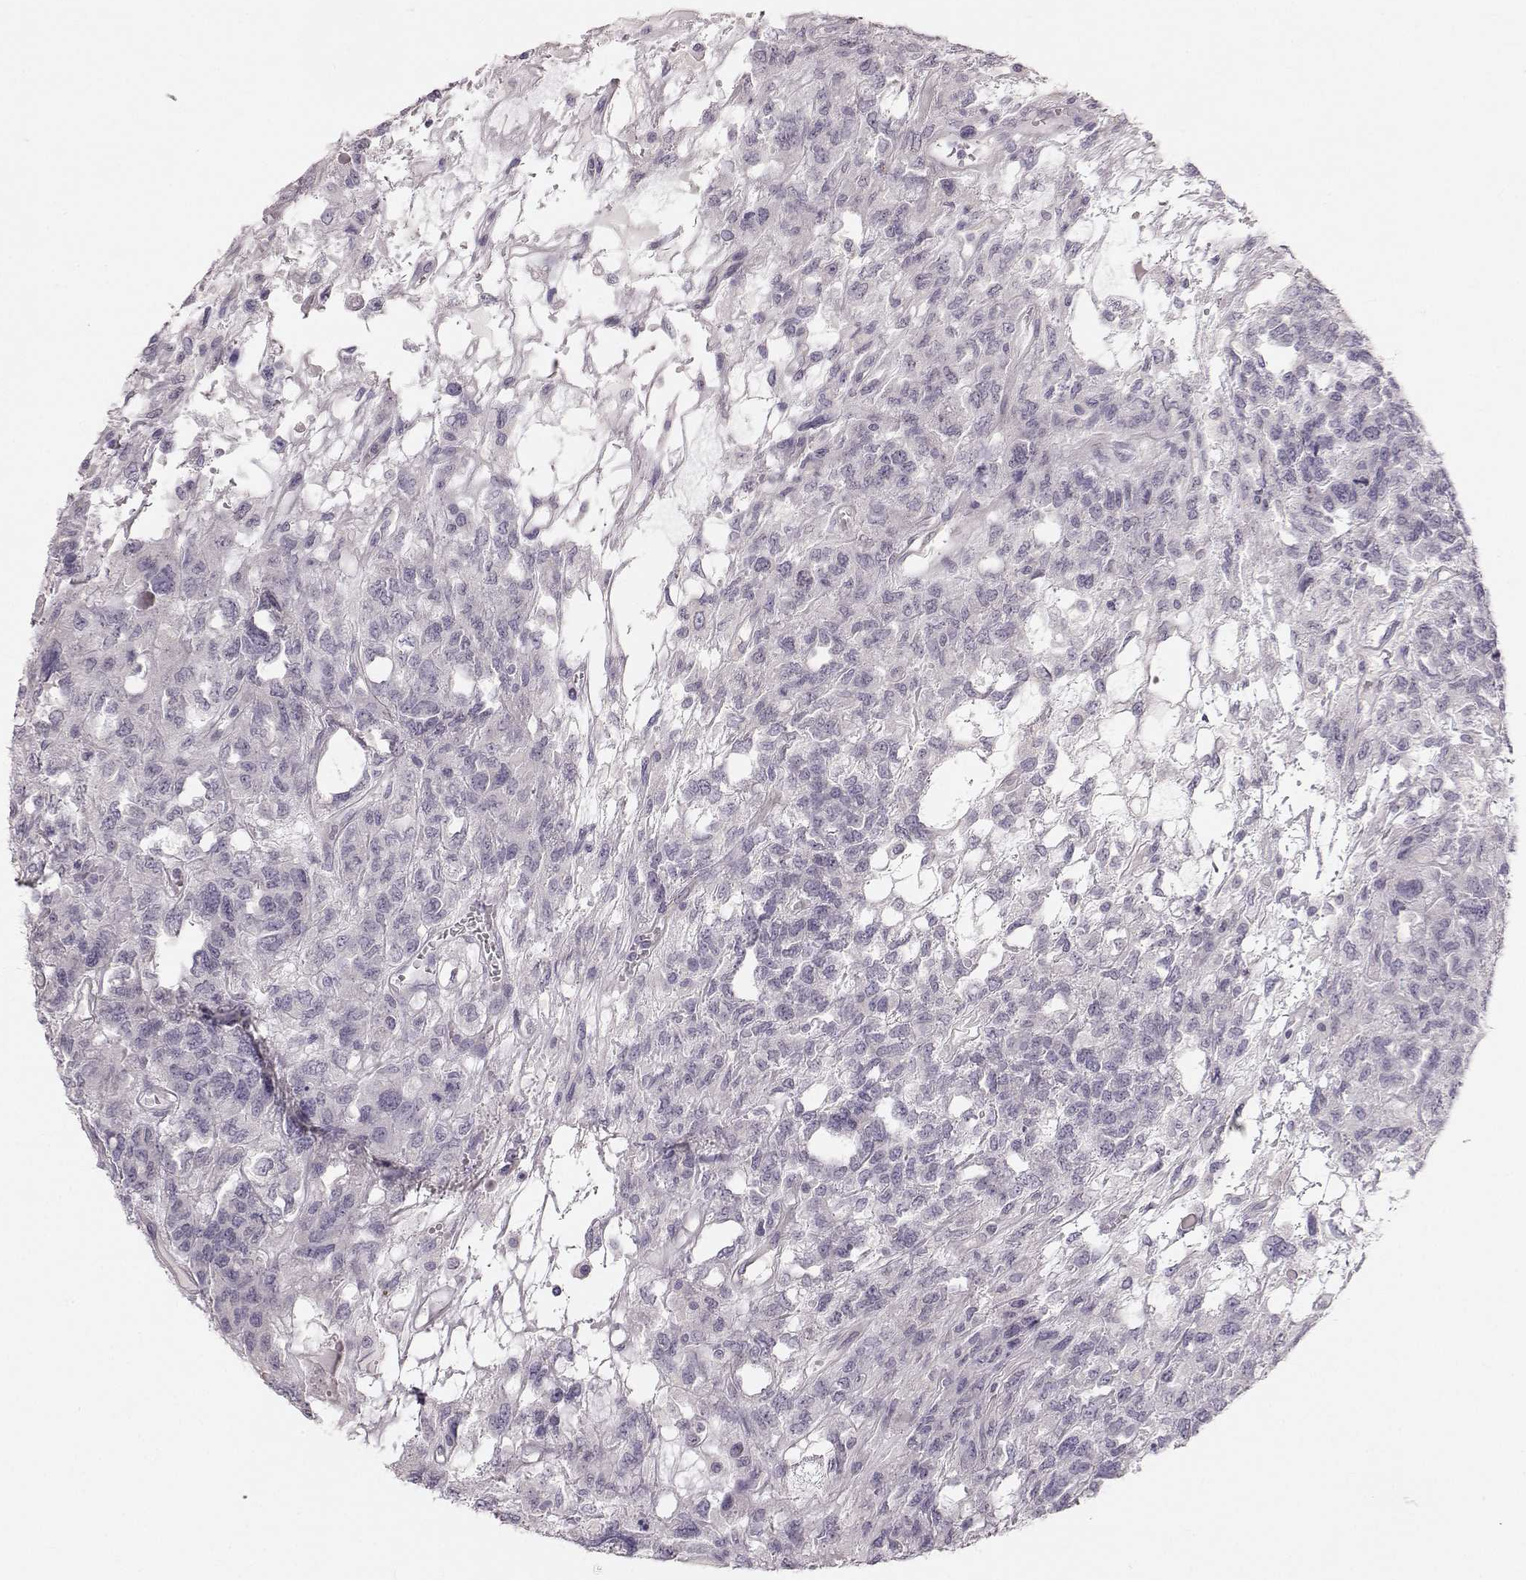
{"staining": {"intensity": "negative", "quantity": "none", "location": "none"}, "tissue": "testis cancer", "cell_type": "Tumor cells", "image_type": "cancer", "snomed": [{"axis": "morphology", "description": "Seminoma, NOS"}, {"axis": "topography", "description": "Testis"}], "caption": "A histopathology image of testis seminoma stained for a protein shows no brown staining in tumor cells. The staining is performed using DAB brown chromogen with nuclei counter-stained in using hematoxylin.", "gene": "OIP5", "patient": {"sex": "male", "age": 52}}